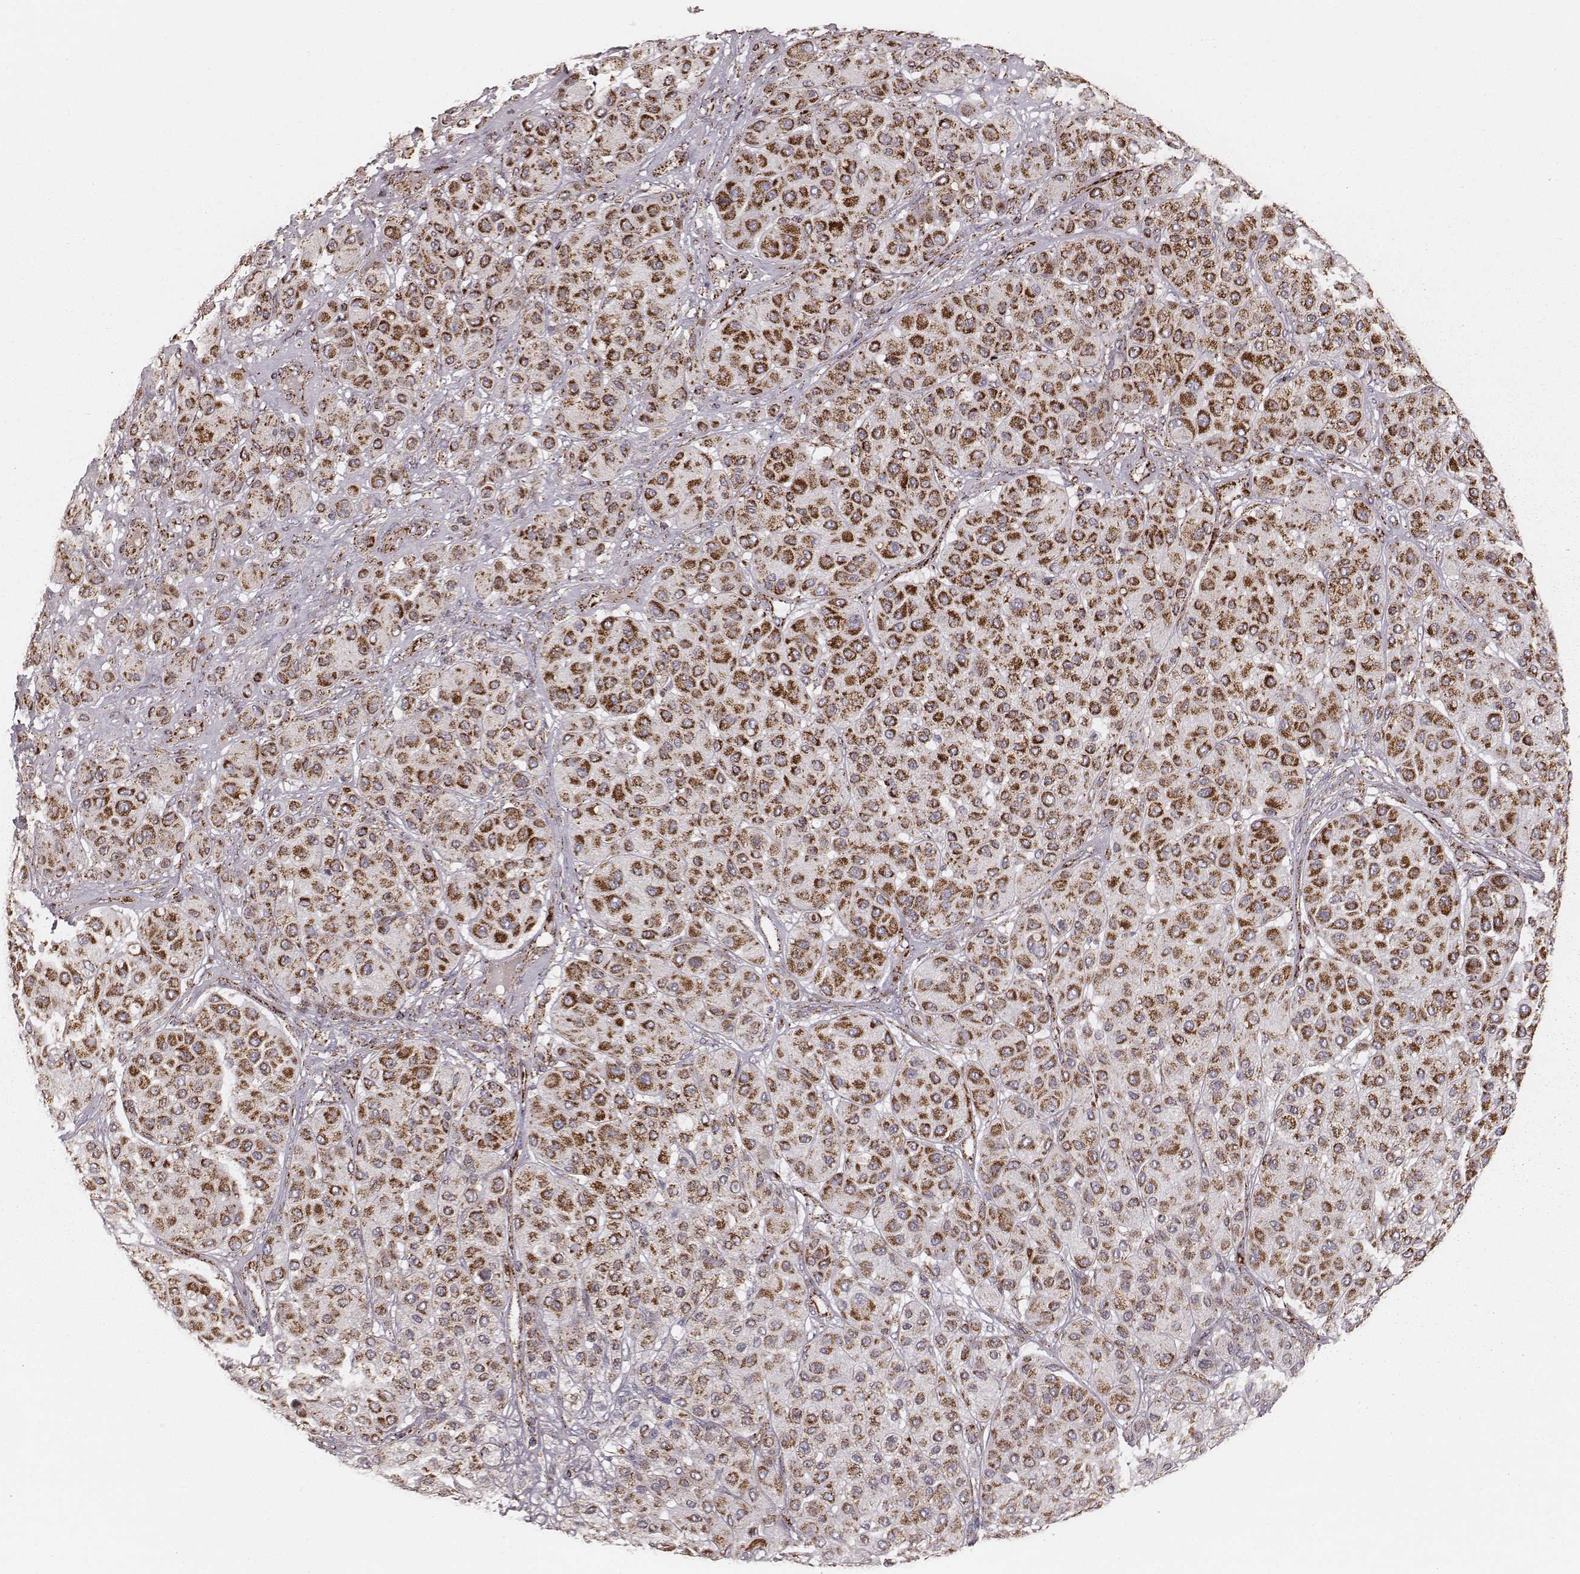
{"staining": {"intensity": "strong", "quantity": ">75%", "location": "cytoplasmic/membranous"}, "tissue": "melanoma", "cell_type": "Tumor cells", "image_type": "cancer", "snomed": [{"axis": "morphology", "description": "Malignant melanoma, Metastatic site"}, {"axis": "topography", "description": "Smooth muscle"}], "caption": "Malignant melanoma (metastatic site) stained for a protein demonstrates strong cytoplasmic/membranous positivity in tumor cells. (IHC, brightfield microscopy, high magnification).", "gene": "TUFM", "patient": {"sex": "male", "age": 41}}